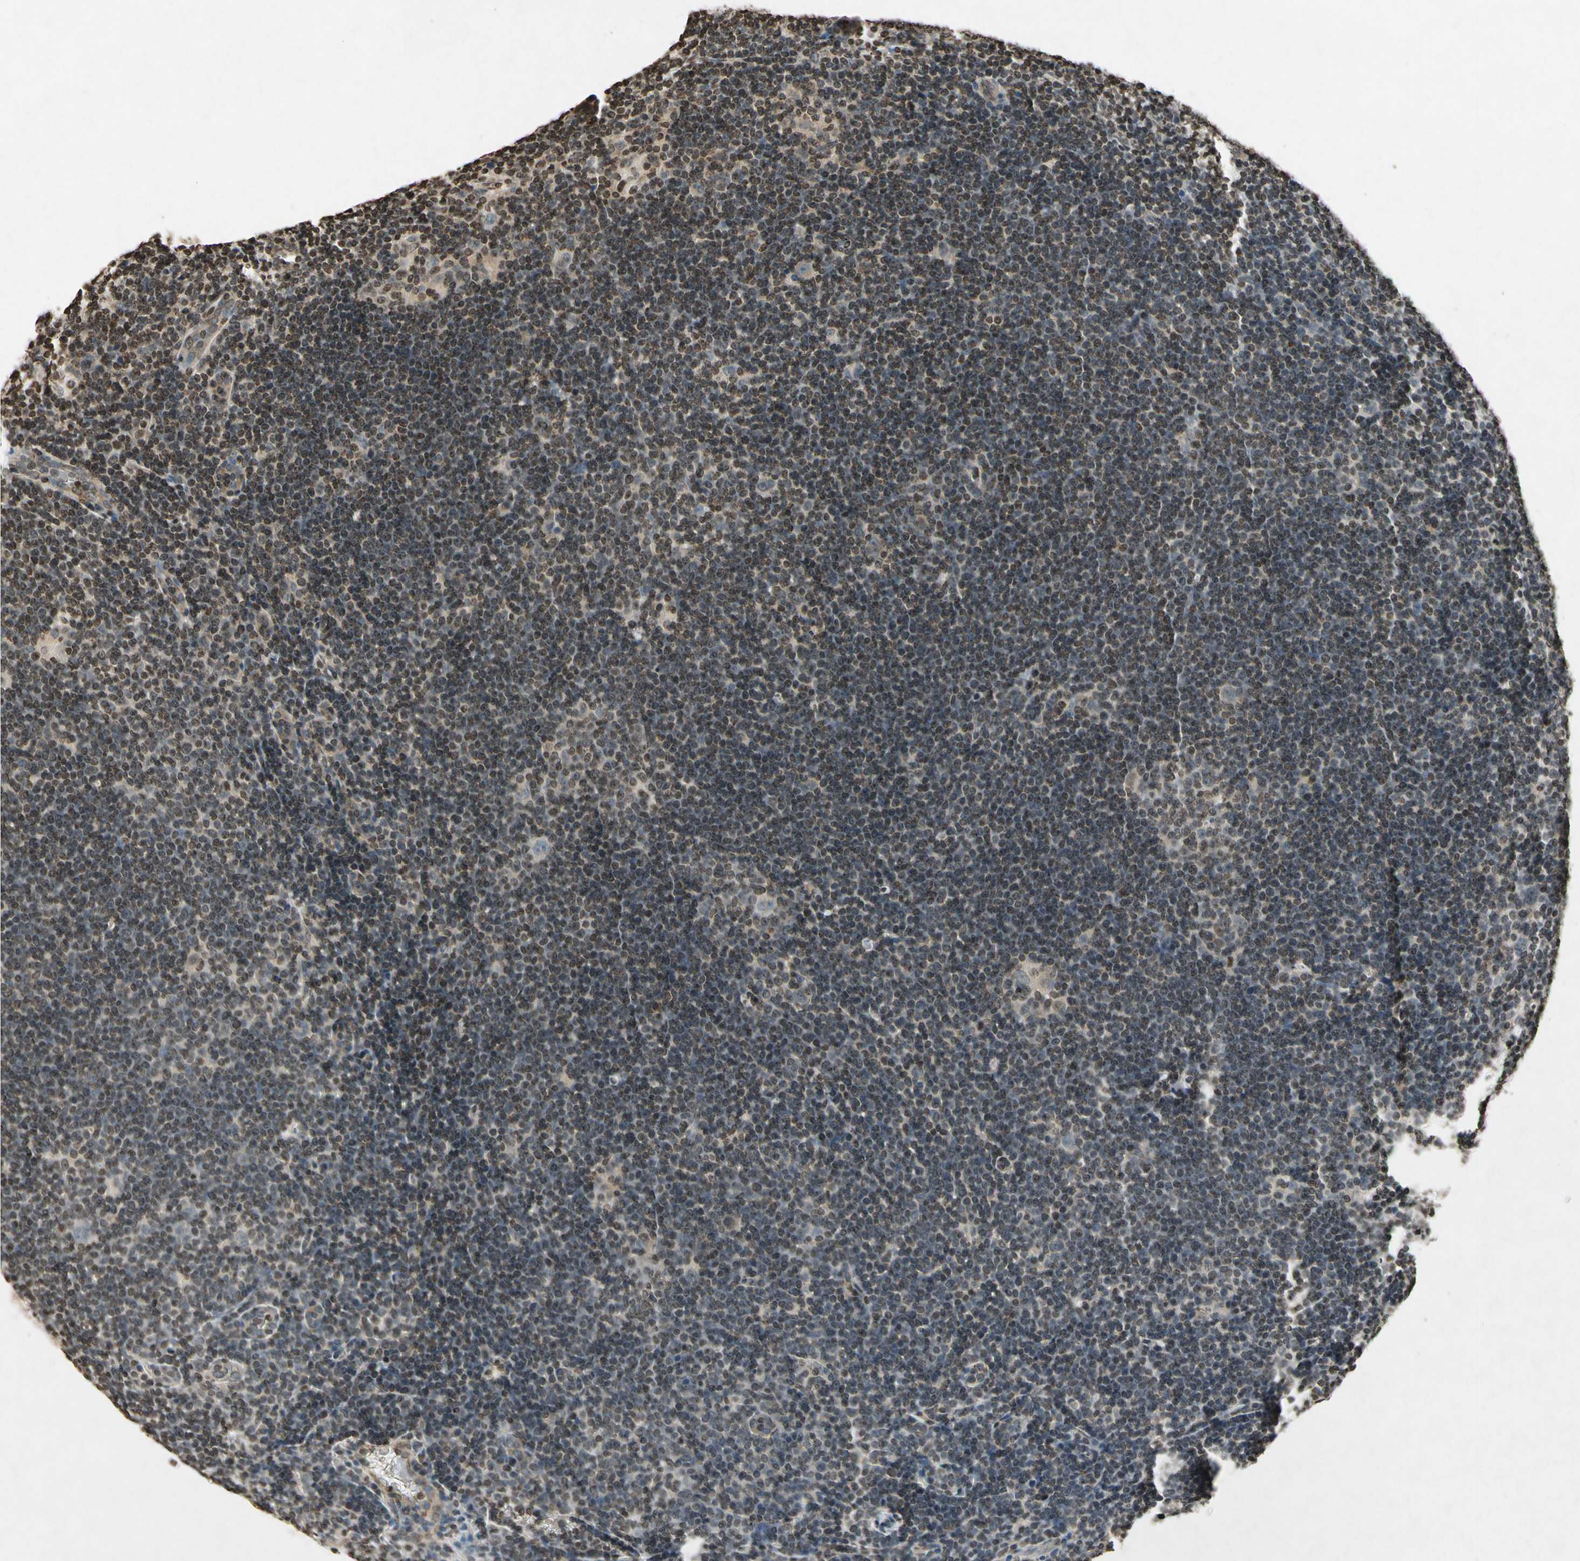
{"staining": {"intensity": "negative", "quantity": "none", "location": "none"}, "tissue": "lymphoma", "cell_type": "Tumor cells", "image_type": "cancer", "snomed": [{"axis": "morphology", "description": "Hodgkin's disease, NOS"}, {"axis": "topography", "description": "Lymph node"}], "caption": "Immunohistochemistry micrograph of neoplastic tissue: Hodgkin's disease stained with DAB (3,3'-diaminobenzidine) reveals no significant protein expression in tumor cells.", "gene": "HOXB3", "patient": {"sex": "female", "age": 57}}